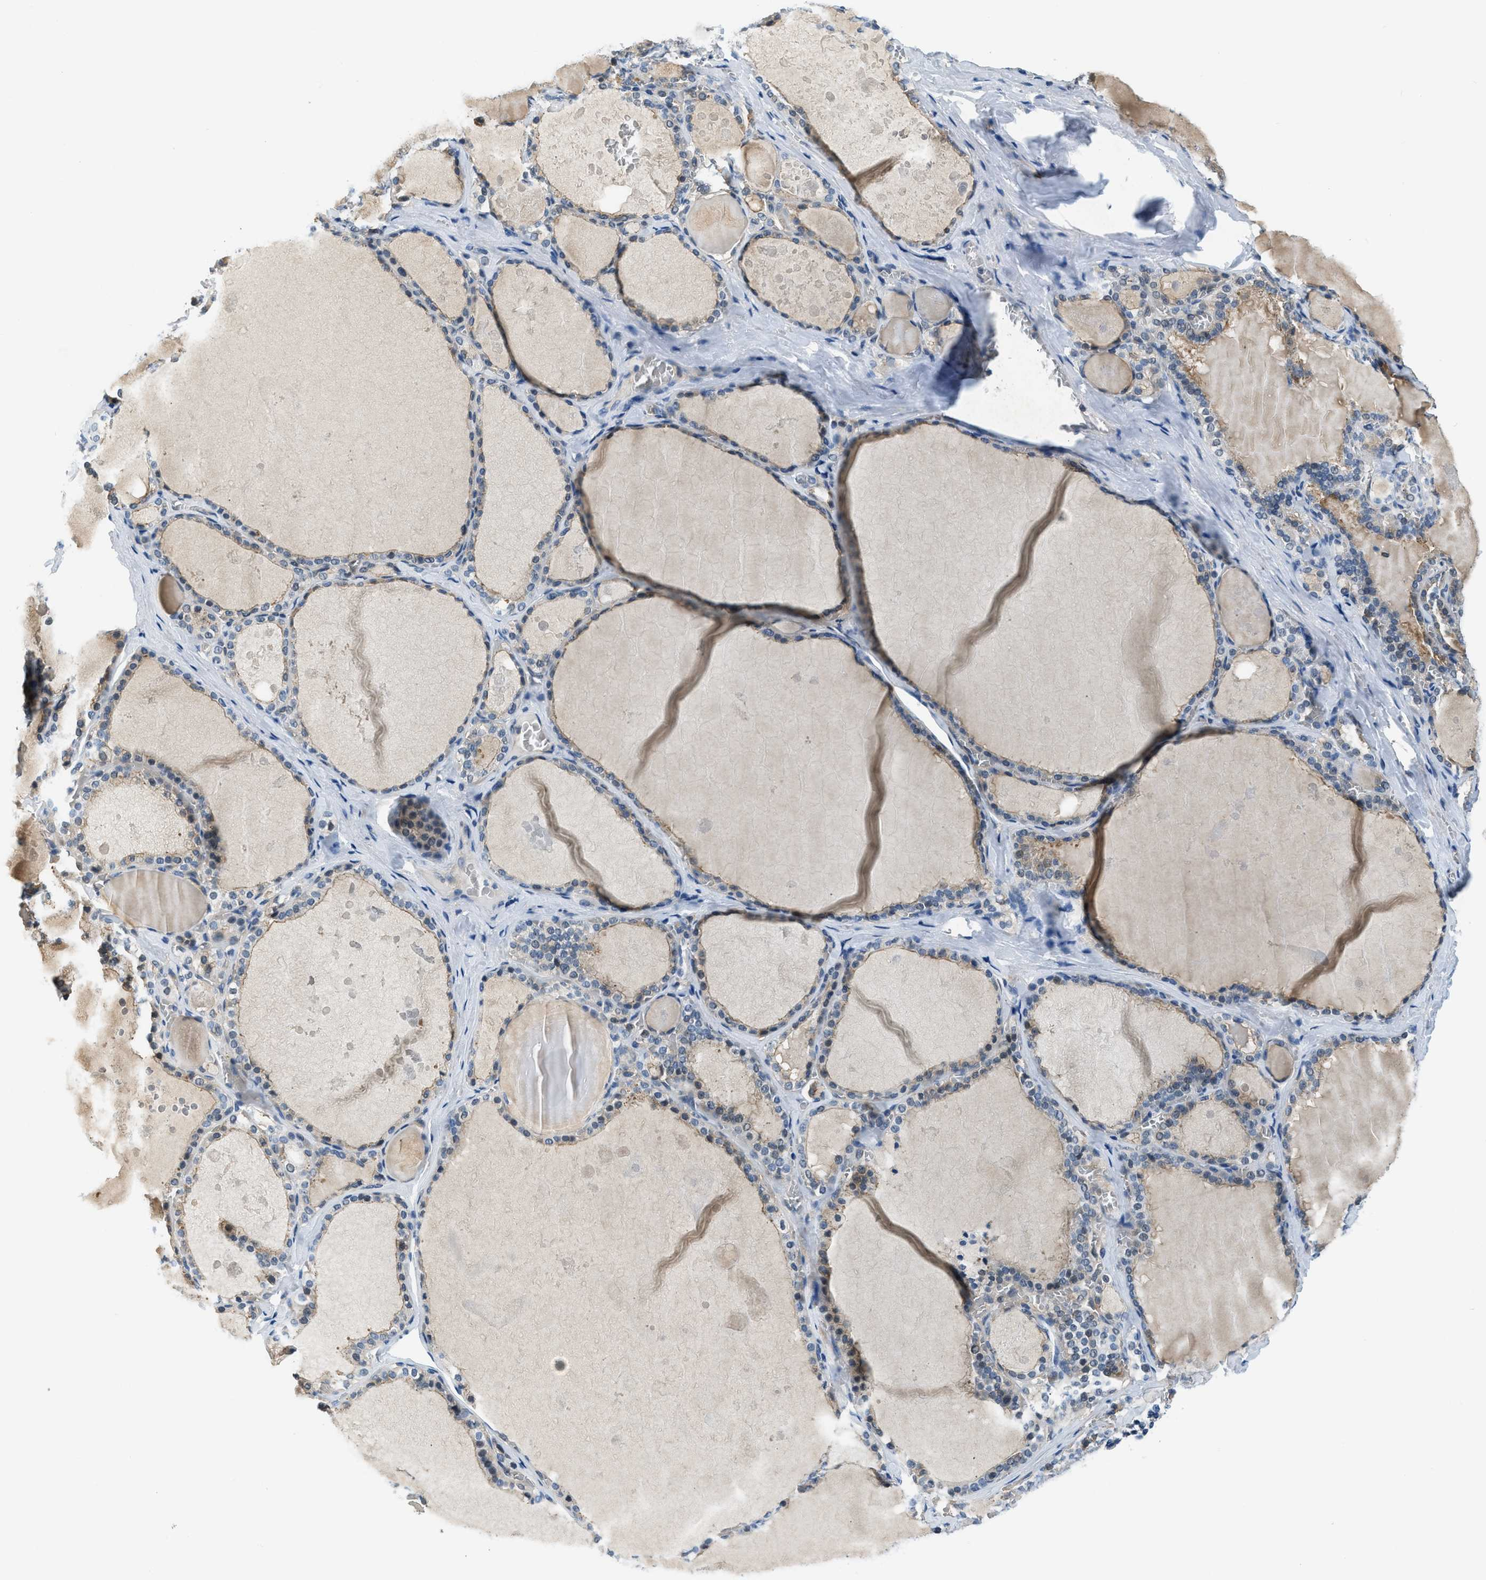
{"staining": {"intensity": "weak", "quantity": ">75%", "location": "cytoplasmic/membranous"}, "tissue": "thyroid gland", "cell_type": "Glandular cells", "image_type": "normal", "snomed": [{"axis": "morphology", "description": "Normal tissue, NOS"}, {"axis": "topography", "description": "Thyroid gland"}], "caption": "Immunohistochemistry (IHC) of benign human thyroid gland exhibits low levels of weak cytoplasmic/membranous positivity in about >75% of glandular cells.", "gene": "CBLB", "patient": {"sex": "male", "age": 56}}